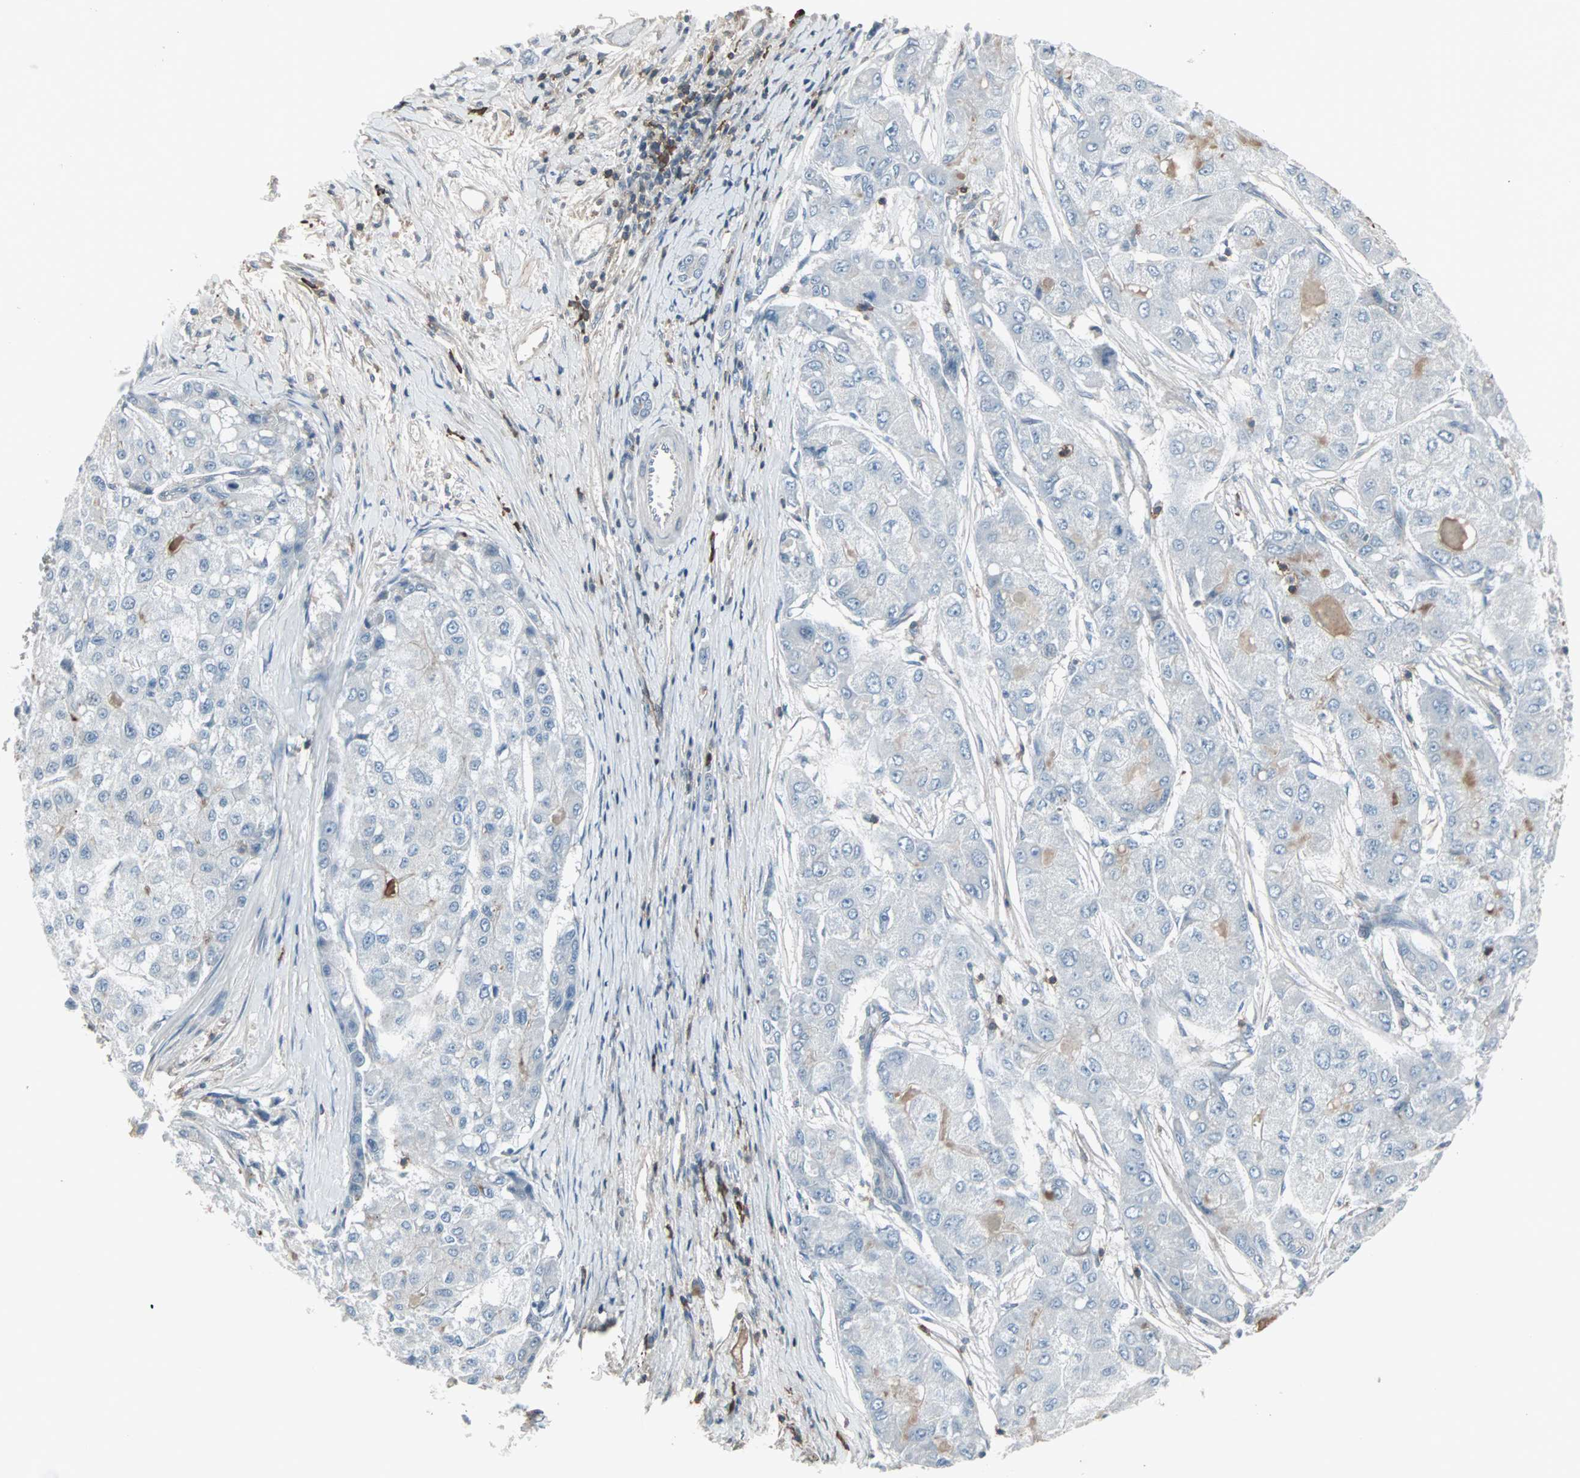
{"staining": {"intensity": "weak", "quantity": "<25%", "location": "cytoplasmic/membranous"}, "tissue": "liver cancer", "cell_type": "Tumor cells", "image_type": "cancer", "snomed": [{"axis": "morphology", "description": "Carcinoma, Hepatocellular, NOS"}, {"axis": "topography", "description": "Liver"}], "caption": "Hepatocellular carcinoma (liver) was stained to show a protein in brown. There is no significant positivity in tumor cells. (DAB (3,3'-diaminobenzidine) IHC, high magnification).", "gene": "ZSCAN32", "patient": {"sex": "male", "age": 80}}